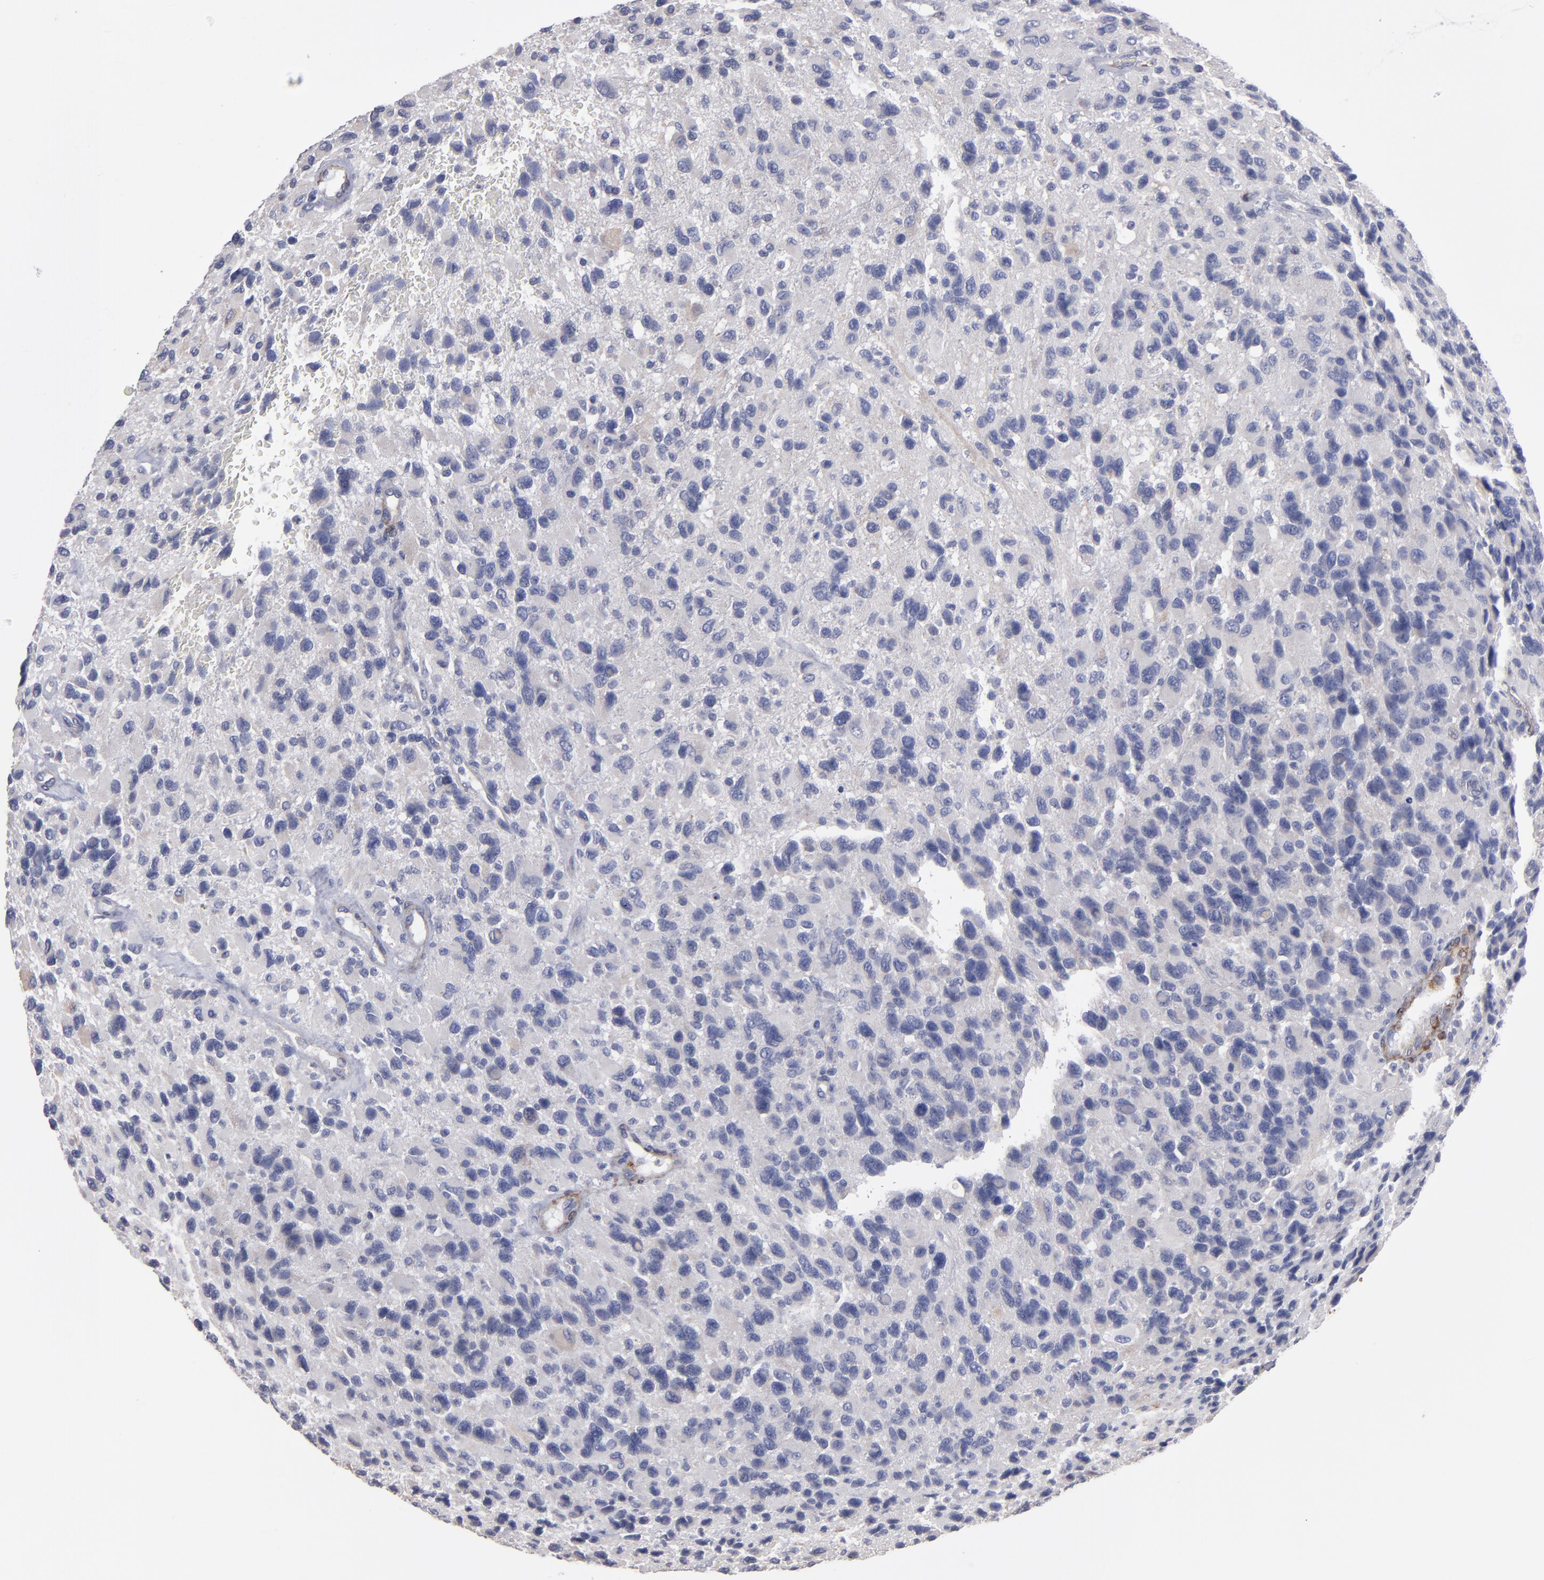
{"staining": {"intensity": "weak", "quantity": "<25%", "location": "cytoplasmic/membranous"}, "tissue": "glioma", "cell_type": "Tumor cells", "image_type": "cancer", "snomed": [{"axis": "morphology", "description": "Glioma, malignant, High grade"}, {"axis": "topography", "description": "Brain"}], "caption": "This is an immunohistochemistry (IHC) image of malignant glioma (high-grade). There is no expression in tumor cells.", "gene": "SLMAP", "patient": {"sex": "male", "age": 77}}